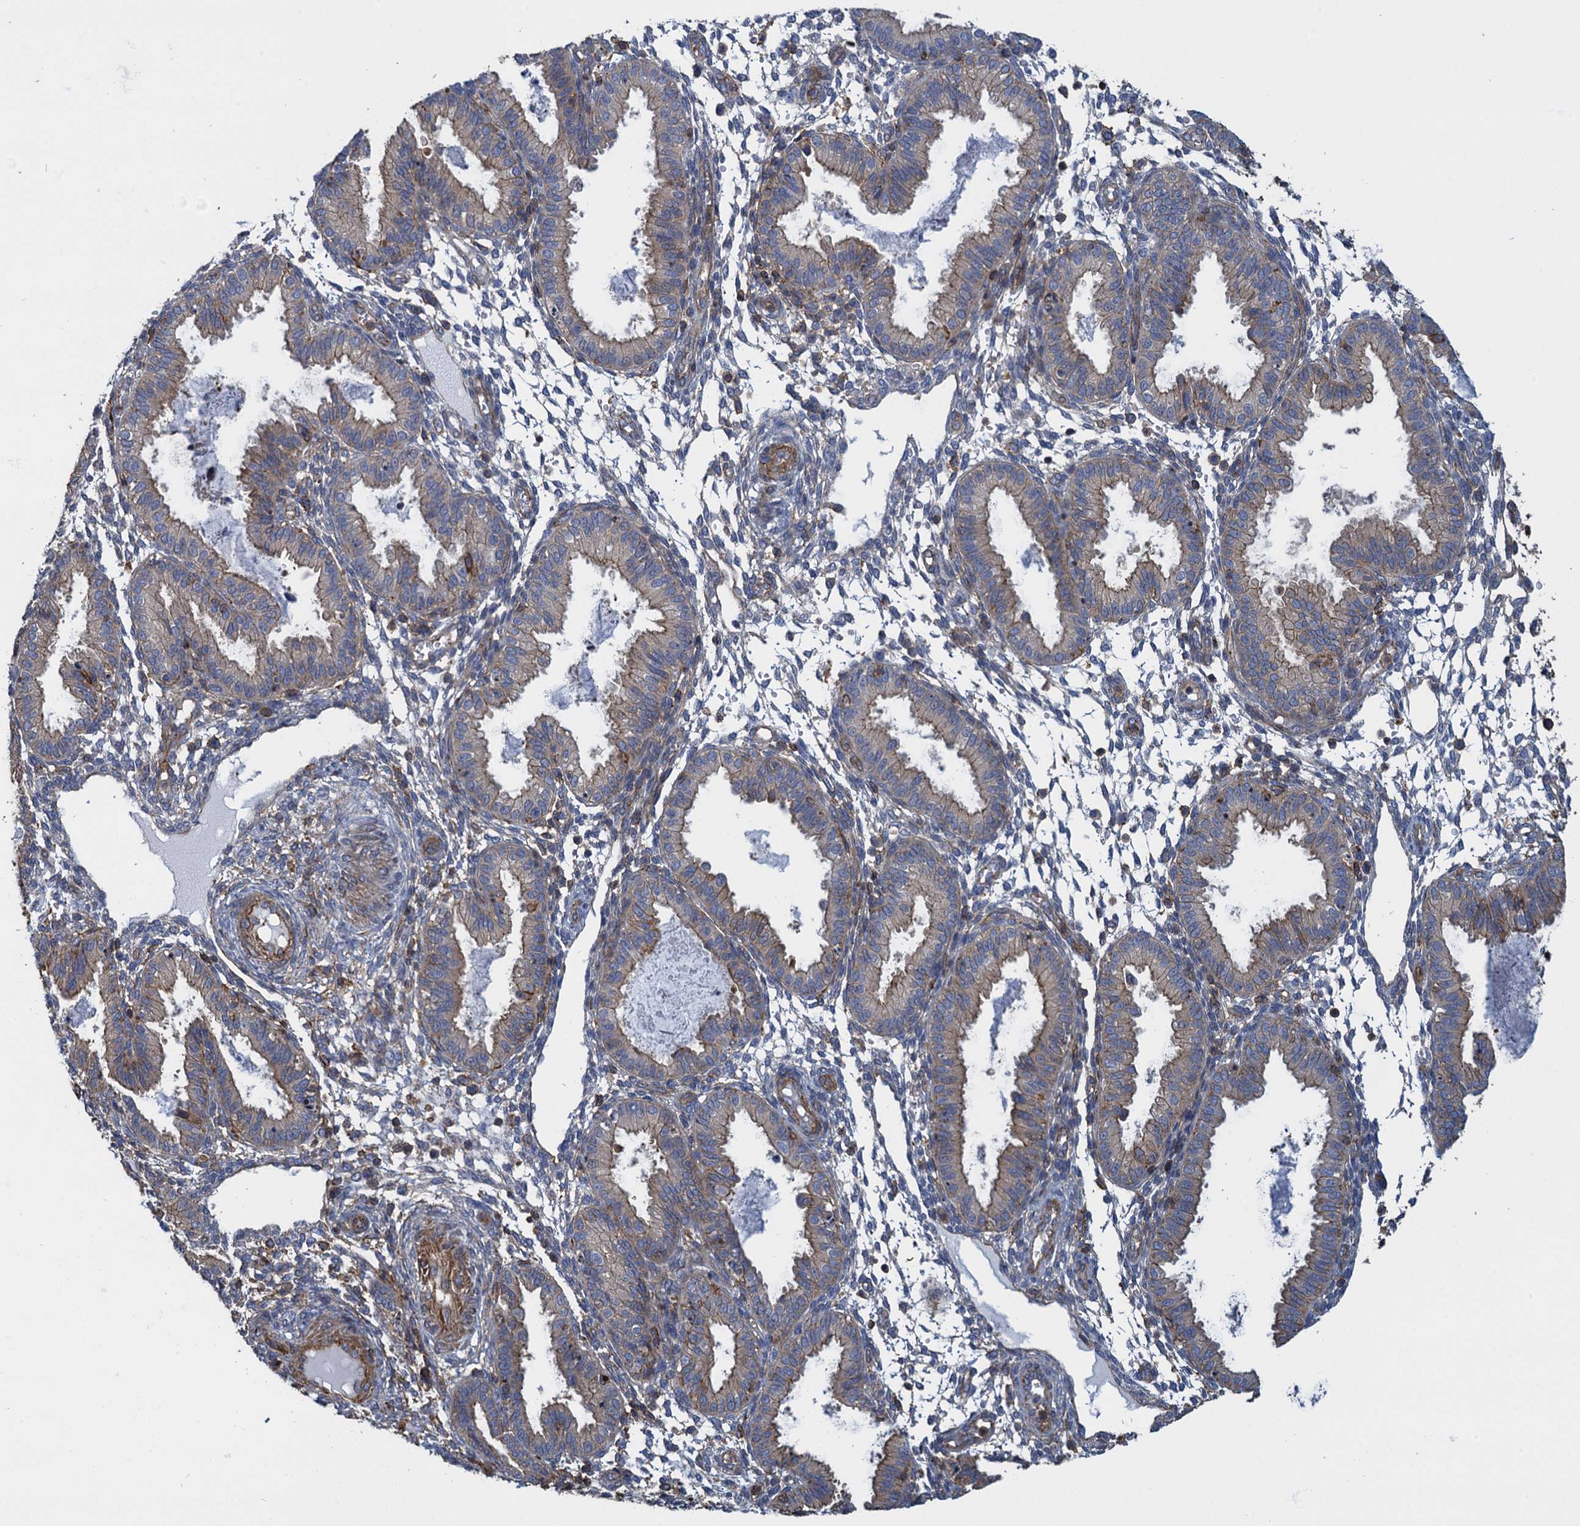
{"staining": {"intensity": "moderate", "quantity": "<25%", "location": "cytoplasmic/membranous"}, "tissue": "endometrium", "cell_type": "Cells in endometrial stroma", "image_type": "normal", "snomed": [{"axis": "morphology", "description": "Normal tissue, NOS"}, {"axis": "topography", "description": "Endometrium"}], "caption": "Unremarkable endometrium demonstrates moderate cytoplasmic/membranous positivity in about <25% of cells in endometrial stroma.", "gene": "PROSER2", "patient": {"sex": "female", "age": 33}}